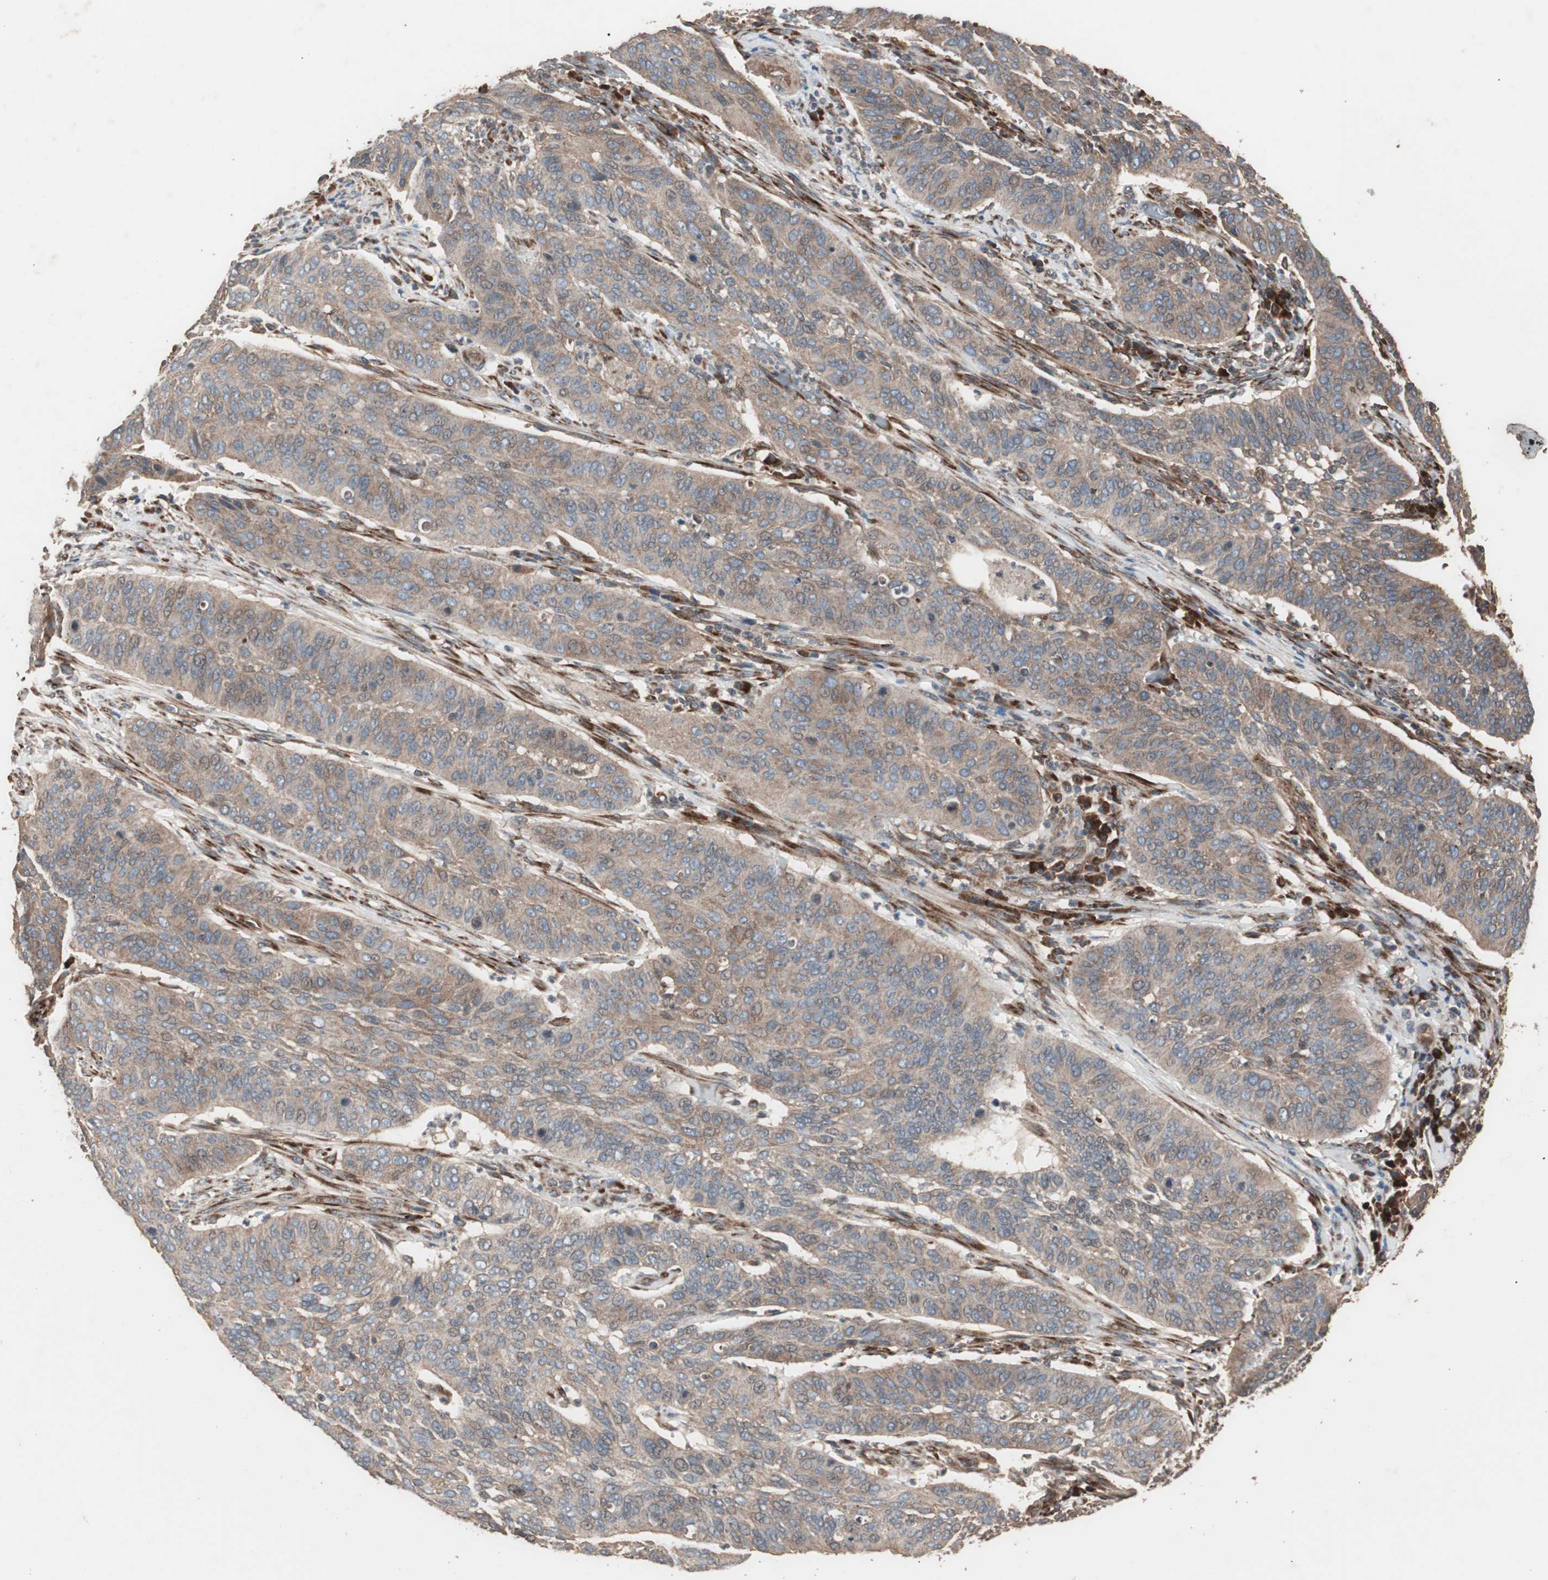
{"staining": {"intensity": "moderate", "quantity": ">75%", "location": "cytoplasmic/membranous"}, "tissue": "cervical cancer", "cell_type": "Tumor cells", "image_type": "cancer", "snomed": [{"axis": "morphology", "description": "Squamous cell carcinoma, NOS"}, {"axis": "topography", "description": "Cervix"}], "caption": "Cervical squamous cell carcinoma tissue demonstrates moderate cytoplasmic/membranous positivity in approximately >75% of tumor cells, visualized by immunohistochemistry.", "gene": "LZTS1", "patient": {"sex": "female", "age": 39}}